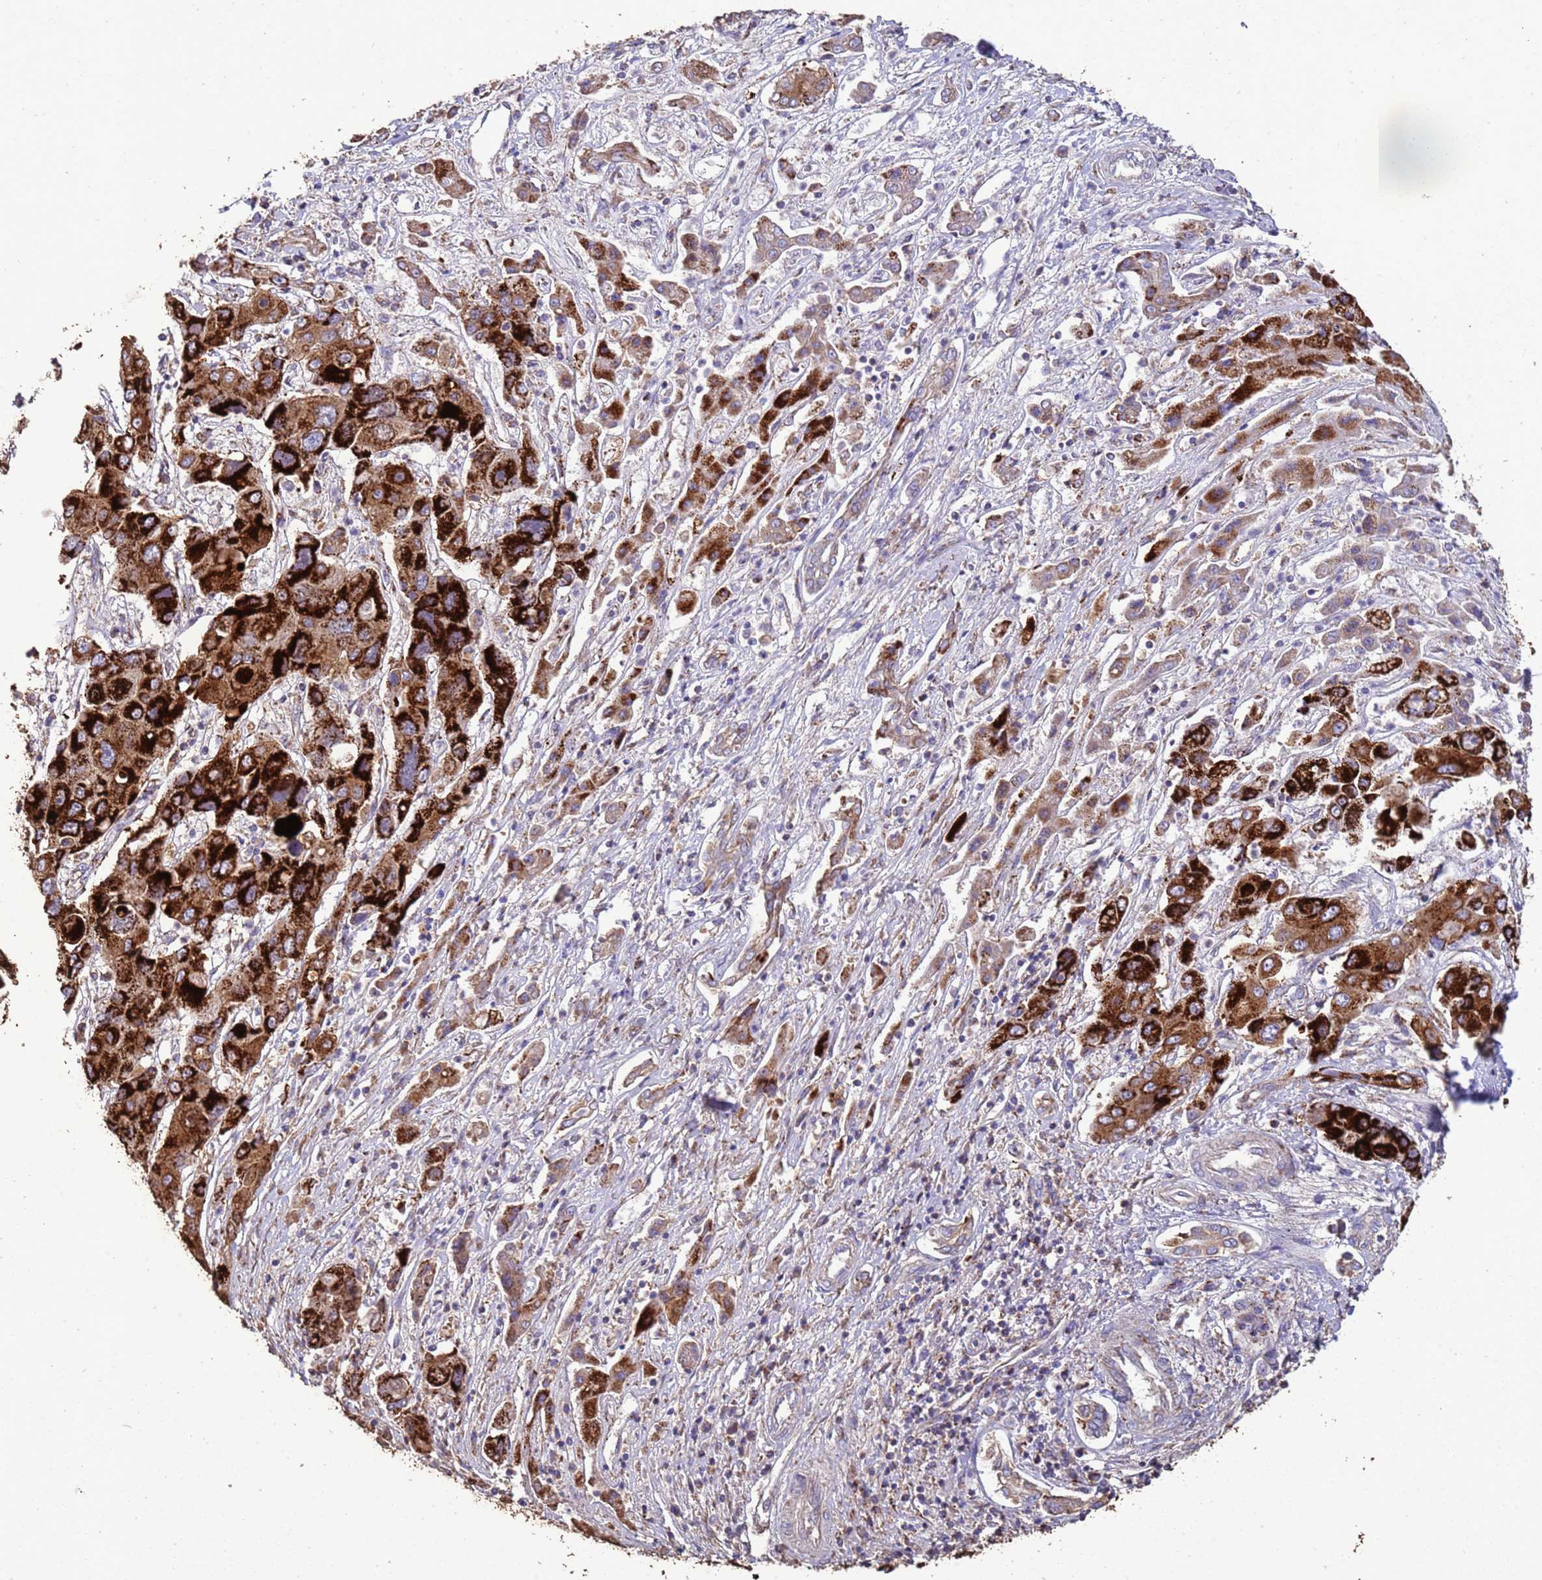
{"staining": {"intensity": "strong", "quantity": ">75%", "location": "cytoplasmic/membranous"}, "tissue": "liver cancer", "cell_type": "Tumor cells", "image_type": "cancer", "snomed": [{"axis": "morphology", "description": "Cholangiocarcinoma"}, {"axis": "topography", "description": "Liver"}], "caption": "Immunohistochemical staining of liver cancer (cholangiocarcinoma) demonstrates high levels of strong cytoplasmic/membranous protein expression in about >75% of tumor cells.", "gene": "ZNFX1", "patient": {"sex": "male", "age": 67}}